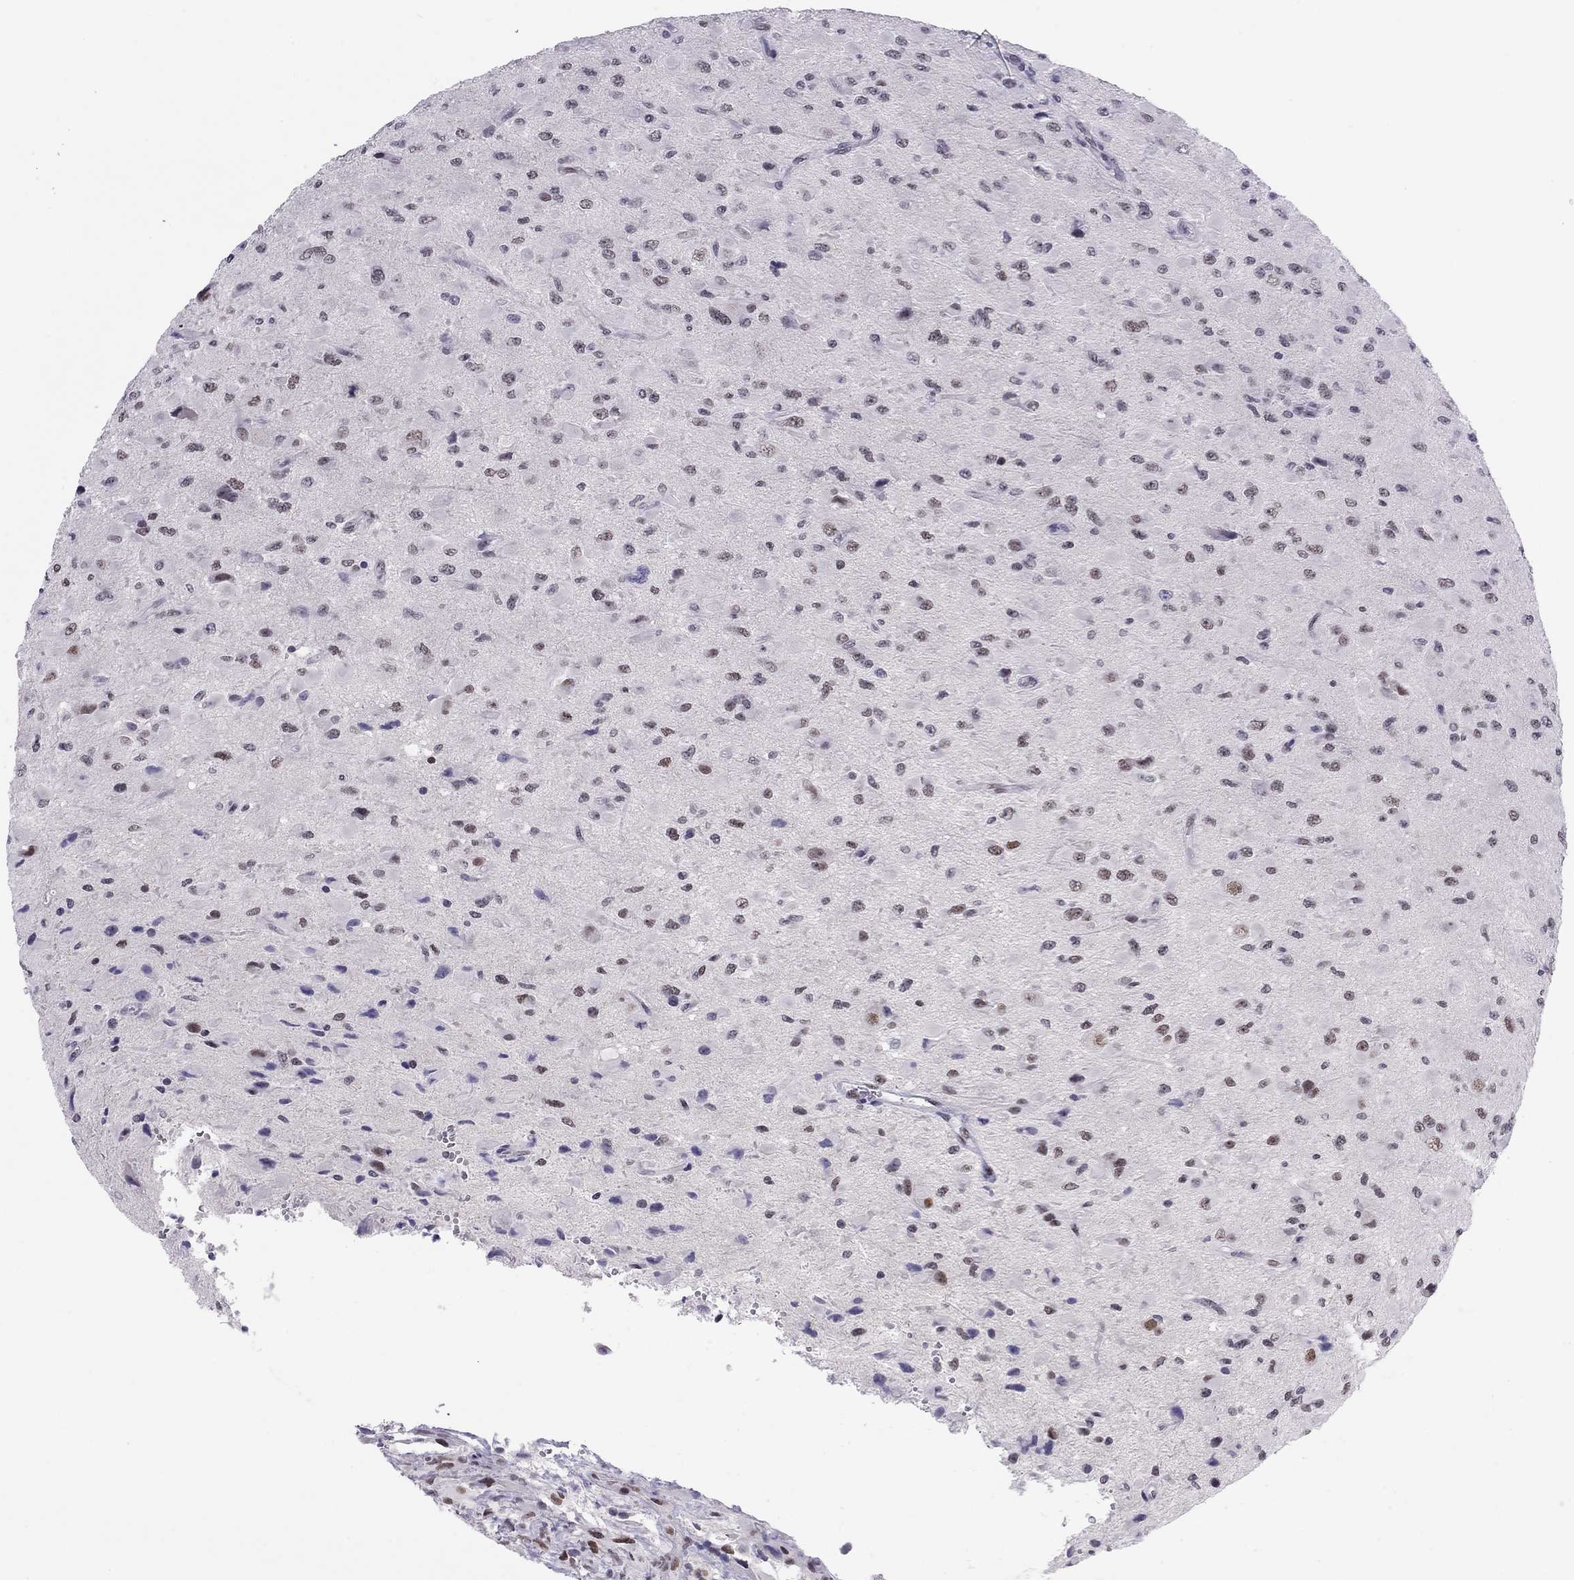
{"staining": {"intensity": "moderate", "quantity": "25%-75%", "location": "nuclear"}, "tissue": "glioma", "cell_type": "Tumor cells", "image_type": "cancer", "snomed": [{"axis": "morphology", "description": "Glioma, malignant, High grade"}, {"axis": "topography", "description": "Cerebral cortex"}], "caption": "This micrograph shows glioma stained with IHC to label a protein in brown. The nuclear of tumor cells show moderate positivity for the protein. Nuclei are counter-stained blue.", "gene": "DOT1L", "patient": {"sex": "male", "age": 35}}